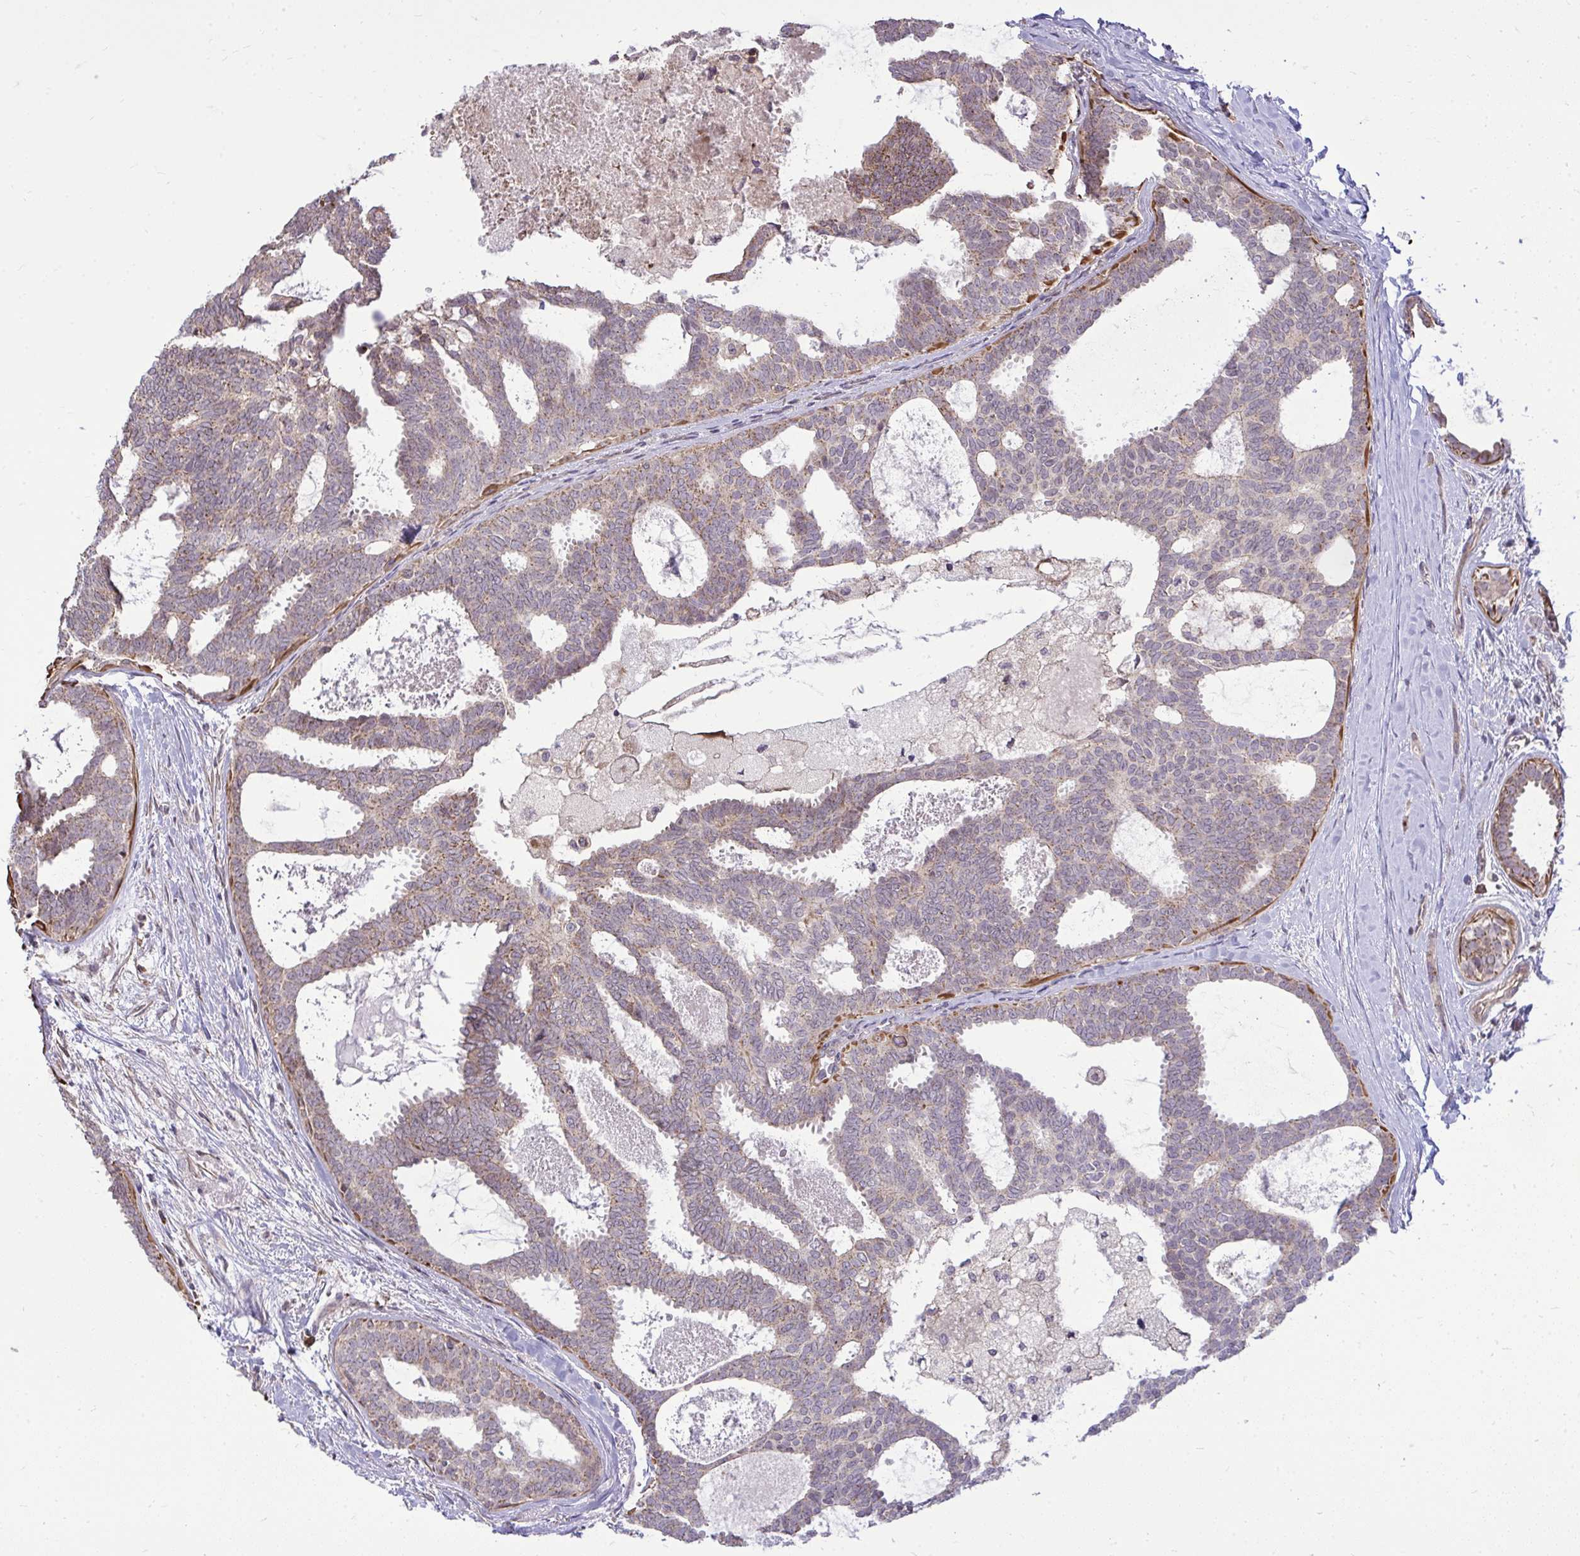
{"staining": {"intensity": "weak", "quantity": "25%-75%", "location": "cytoplasmic/membranous"}, "tissue": "breast cancer", "cell_type": "Tumor cells", "image_type": "cancer", "snomed": [{"axis": "morphology", "description": "Intraductal carcinoma, in situ"}, {"axis": "morphology", "description": "Duct carcinoma"}, {"axis": "morphology", "description": "Lobular carcinoma, in situ"}, {"axis": "topography", "description": "Breast"}], "caption": "IHC photomicrograph of human breast cancer stained for a protein (brown), which demonstrates low levels of weak cytoplasmic/membranous staining in approximately 25%-75% of tumor cells.", "gene": "SLC7A5", "patient": {"sex": "female", "age": 44}}